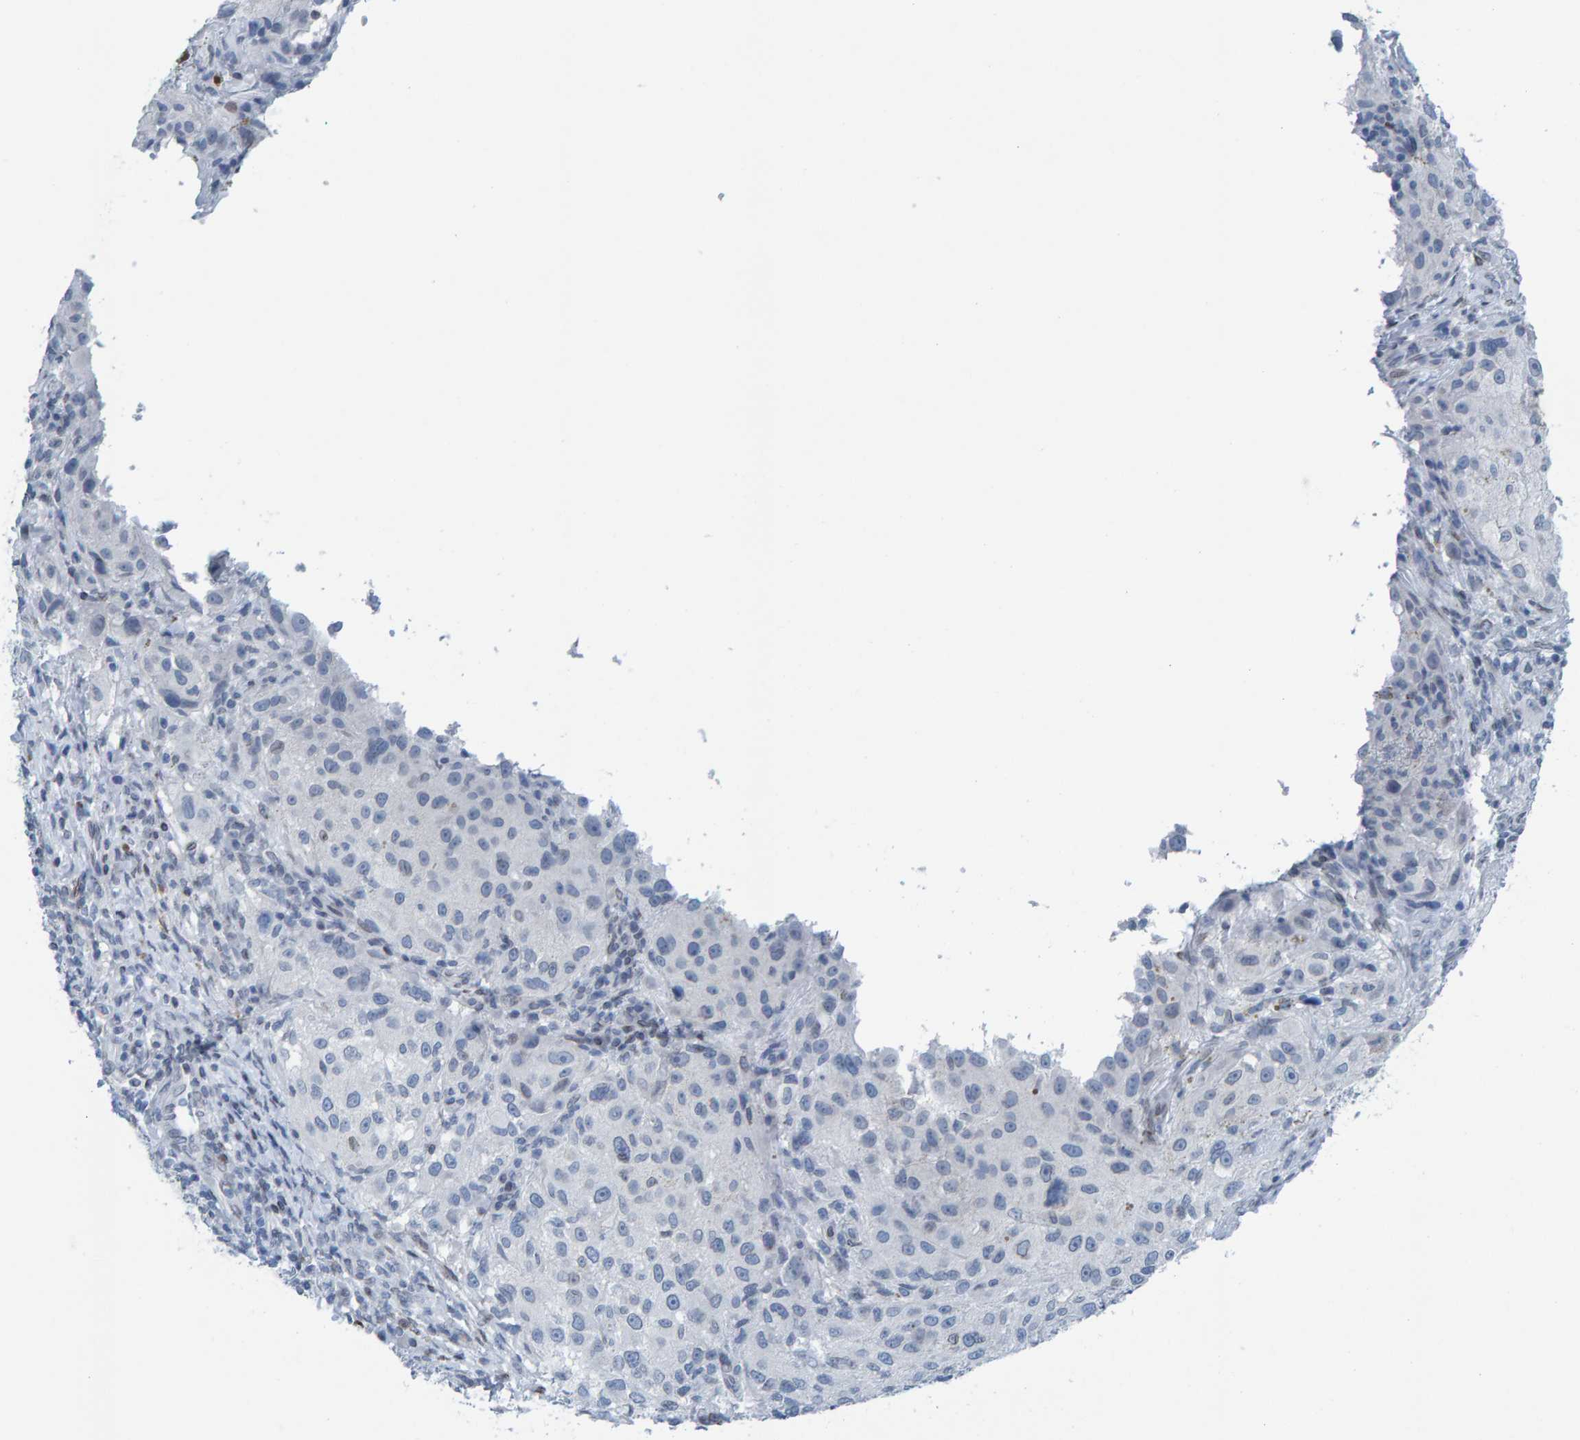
{"staining": {"intensity": "negative", "quantity": "none", "location": "none"}, "tissue": "melanoma", "cell_type": "Tumor cells", "image_type": "cancer", "snomed": [{"axis": "morphology", "description": "Necrosis, NOS"}, {"axis": "morphology", "description": "Malignant melanoma, NOS"}, {"axis": "topography", "description": "Skin"}], "caption": "Immunohistochemistry image of human malignant melanoma stained for a protein (brown), which demonstrates no expression in tumor cells.", "gene": "LMNB2", "patient": {"sex": "female", "age": 87}}